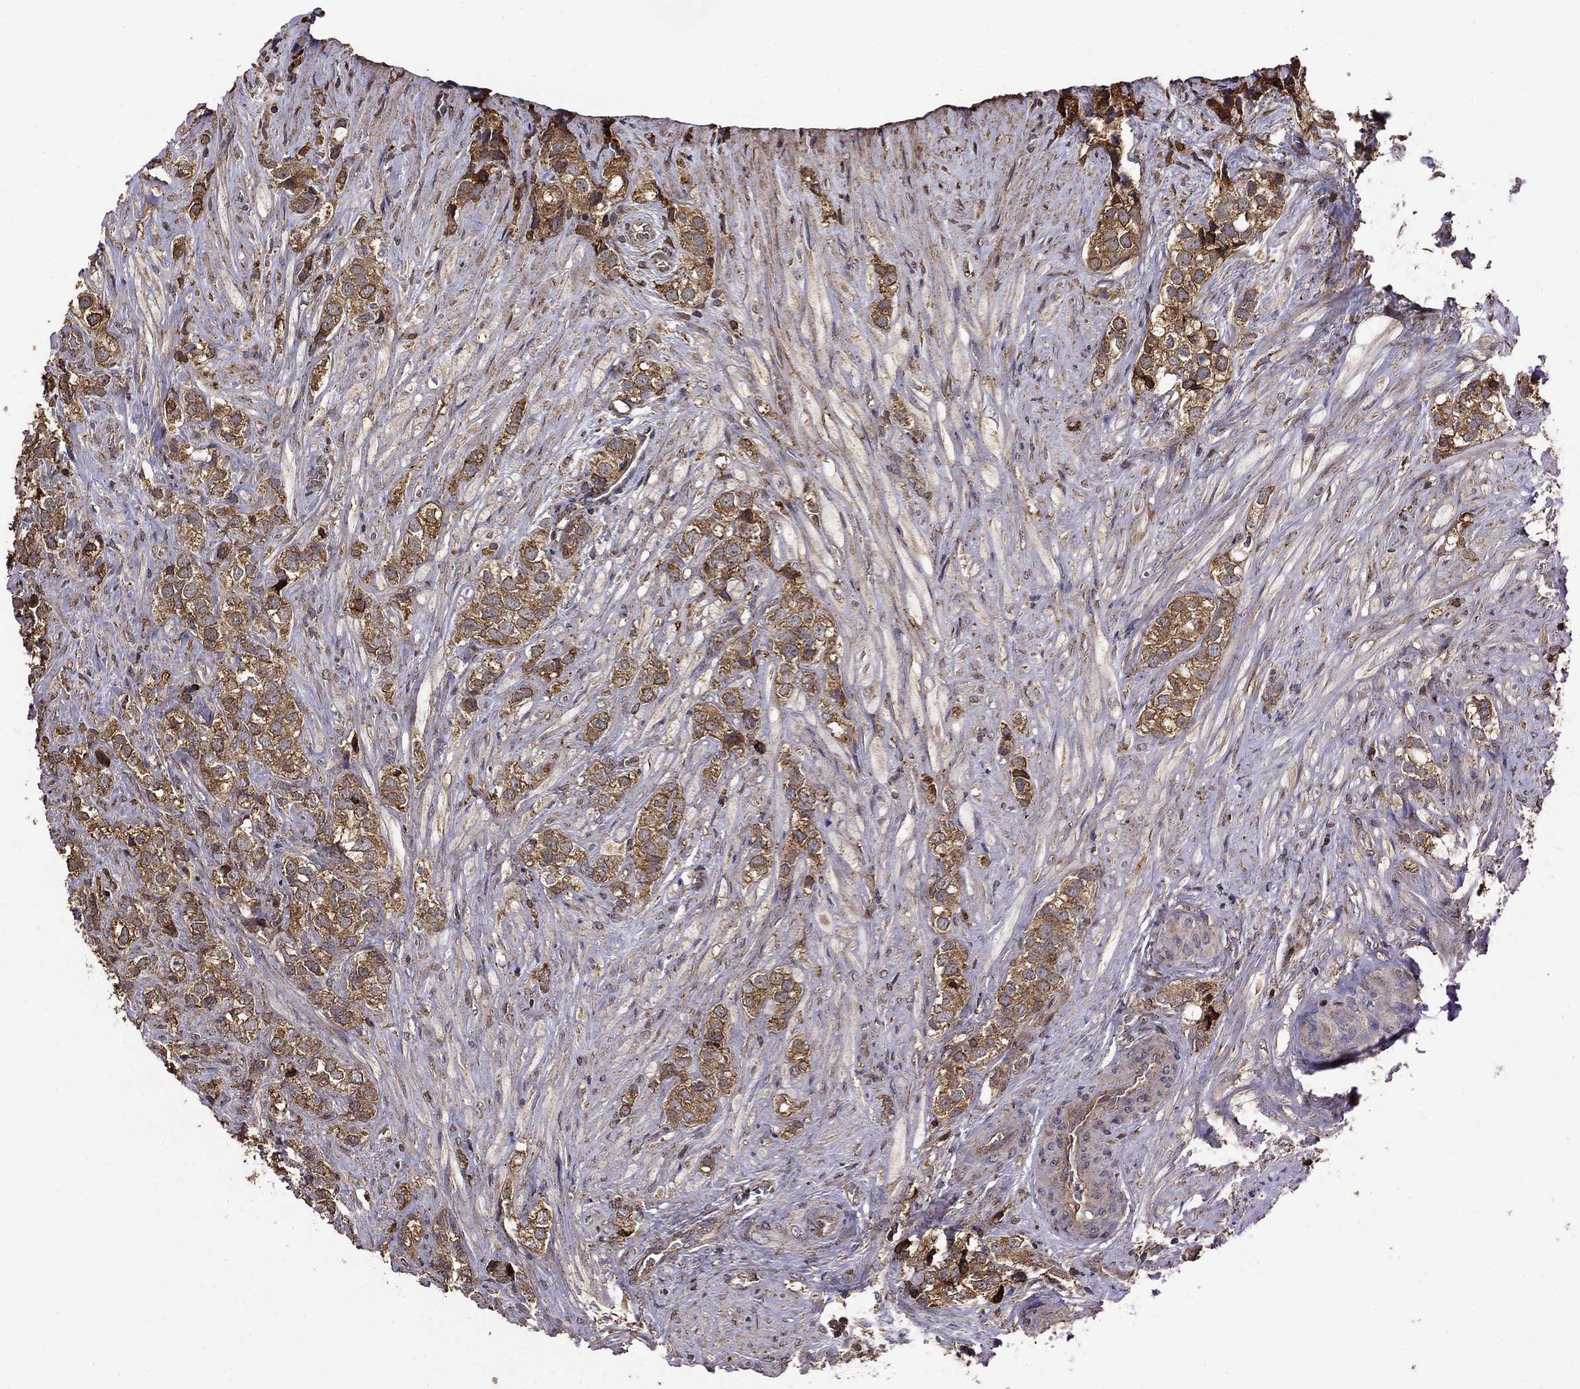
{"staining": {"intensity": "moderate", "quantity": ">75%", "location": "cytoplasmic/membranous"}, "tissue": "prostate cancer", "cell_type": "Tumor cells", "image_type": "cancer", "snomed": [{"axis": "morphology", "description": "Adenocarcinoma, NOS"}, {"axis": "topography", "description": "Prostate and seminal vesicle, NOS"}], "caption": "Immunohistochemical staining of human prostate adenocarcinoma reveals medium levels of moderate cytoplasmic/membranous positivity in approximately >75% of tumor cells. The staining was performed using DAB to visualize the protein expression in brown, while the nuclei were stained in blue with hematoxylin (Magnification: 20x).", "gene": "IFRD1", "patient": {"sex": "male", "age": 63}}